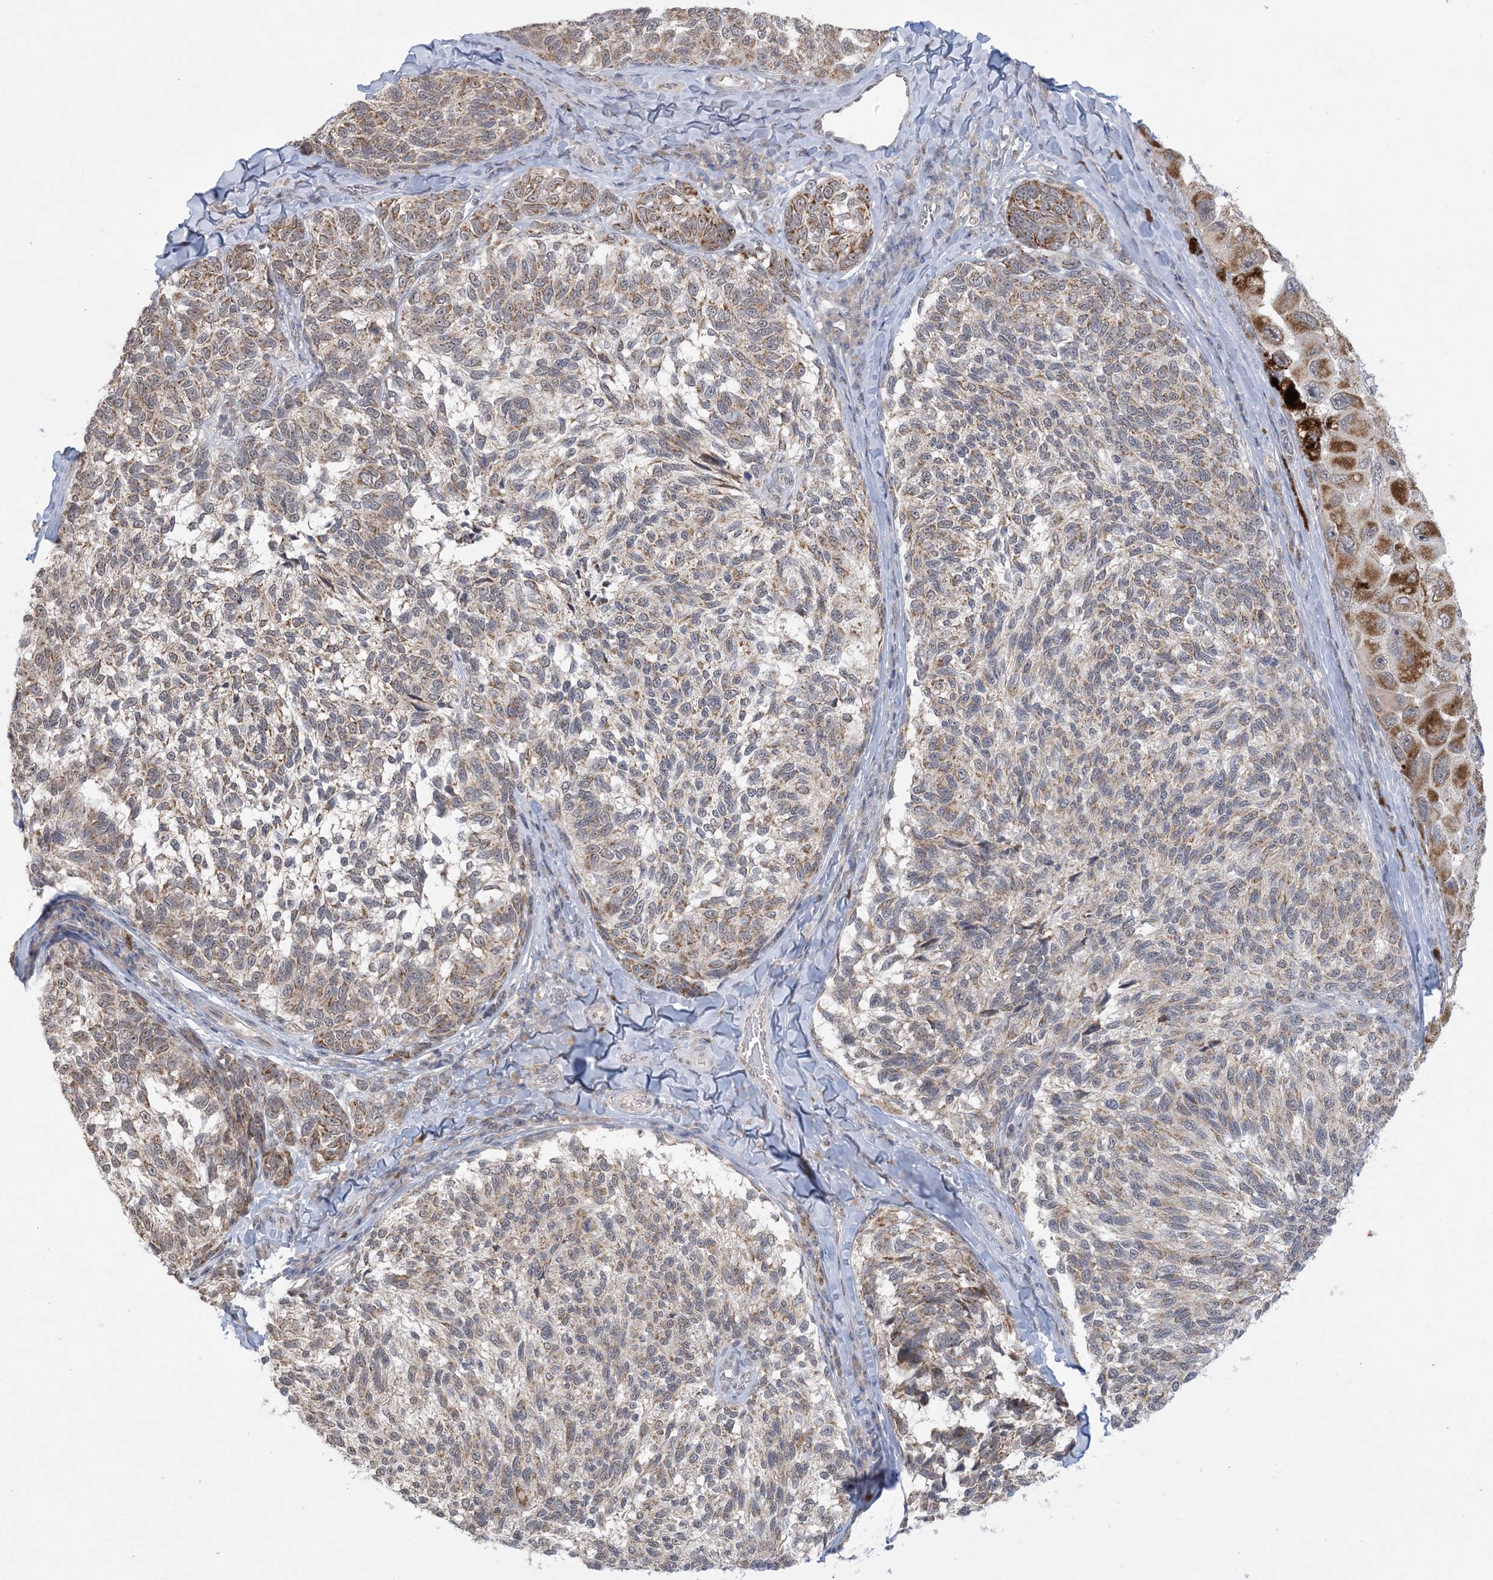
{"staining": {"intensity": "weak", "quantity": "25%-75%", "location": "cytoplasmic/membranous"}, "tissue": "melanoma", "cell_type": "Tumor cells", "image_type": "cancer", "snomed": [{"axis": "morphology", "description": "Malignant melanoma, NOS"}, {"axis": "topography", "description": "Skin"}], "caption": "Immunohistochemical staining of human malignant melanoma displays low levels of weak cytoplasmic/membranous expression in about 25%-75% of tumor cells.", "gene": "TRMT10C", "patient": {"sex": "female", "age": 73}}